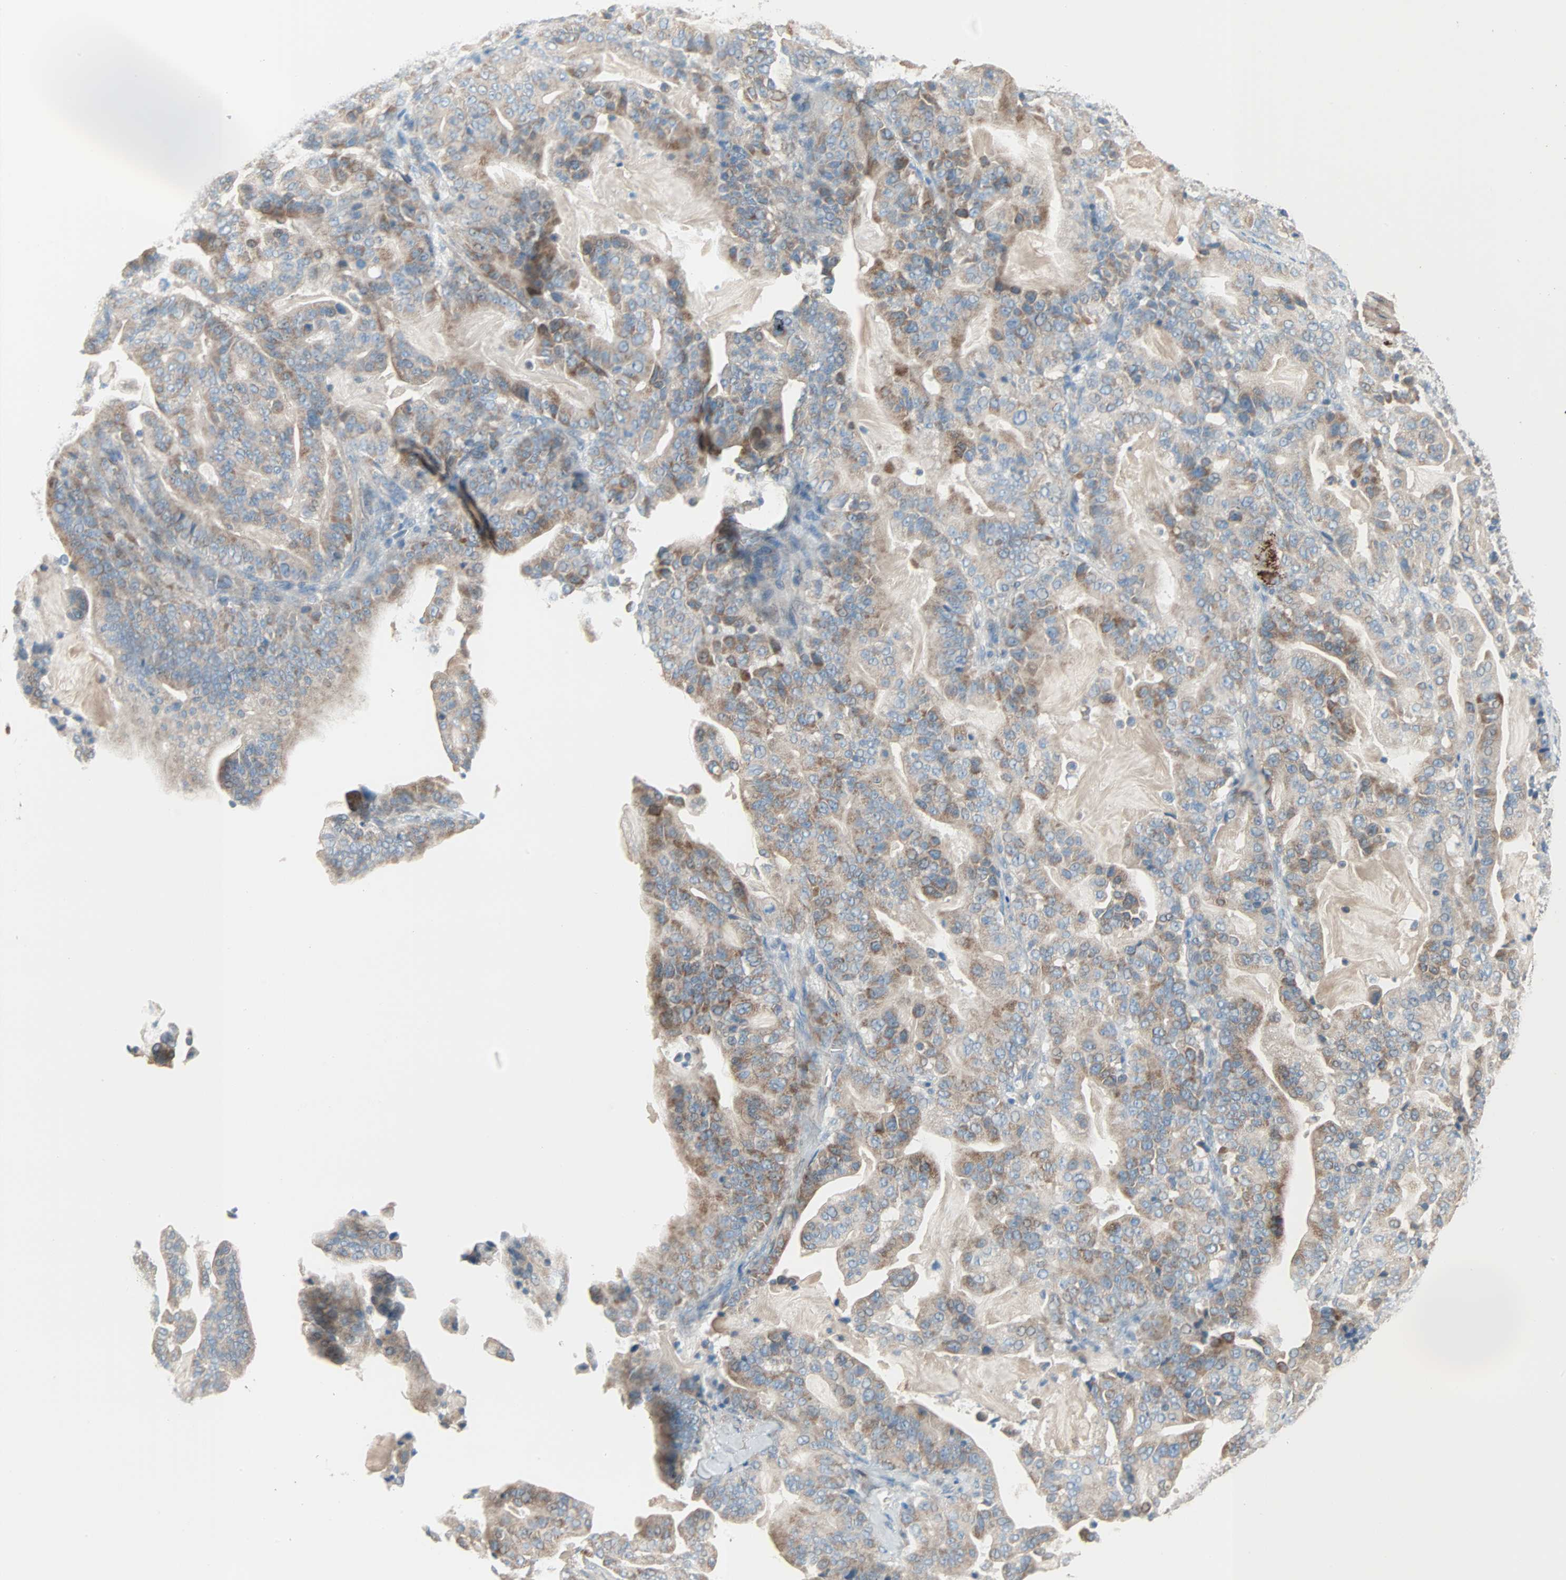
{"staining": {"intensity": "moderate", "quantity": ">75%", "location": "cytoplasmic/membranous"}, "tissue": "pancreatic cancer", "cell_type": "Tumor cells", "image_type": "cancer", "snomed": [{"axis": "morphology", "description": "Adenocarcinoma, NOS"}, {"axis": "topography", "description": "Pancreas"}], "caption": "Immunohistochemical staining of human pancreatic cancer (adenocarcinoma) exhibits moderate cytoplasmic/membranous protein expression in about >75% of tumor cells. The staining was performed using DAB, with brown indicating positive protein expression. Nuclei are stained blue with hematoxylin.", "gene": "ACVRL1", "patient": {"sex": "male", "age": 63}}